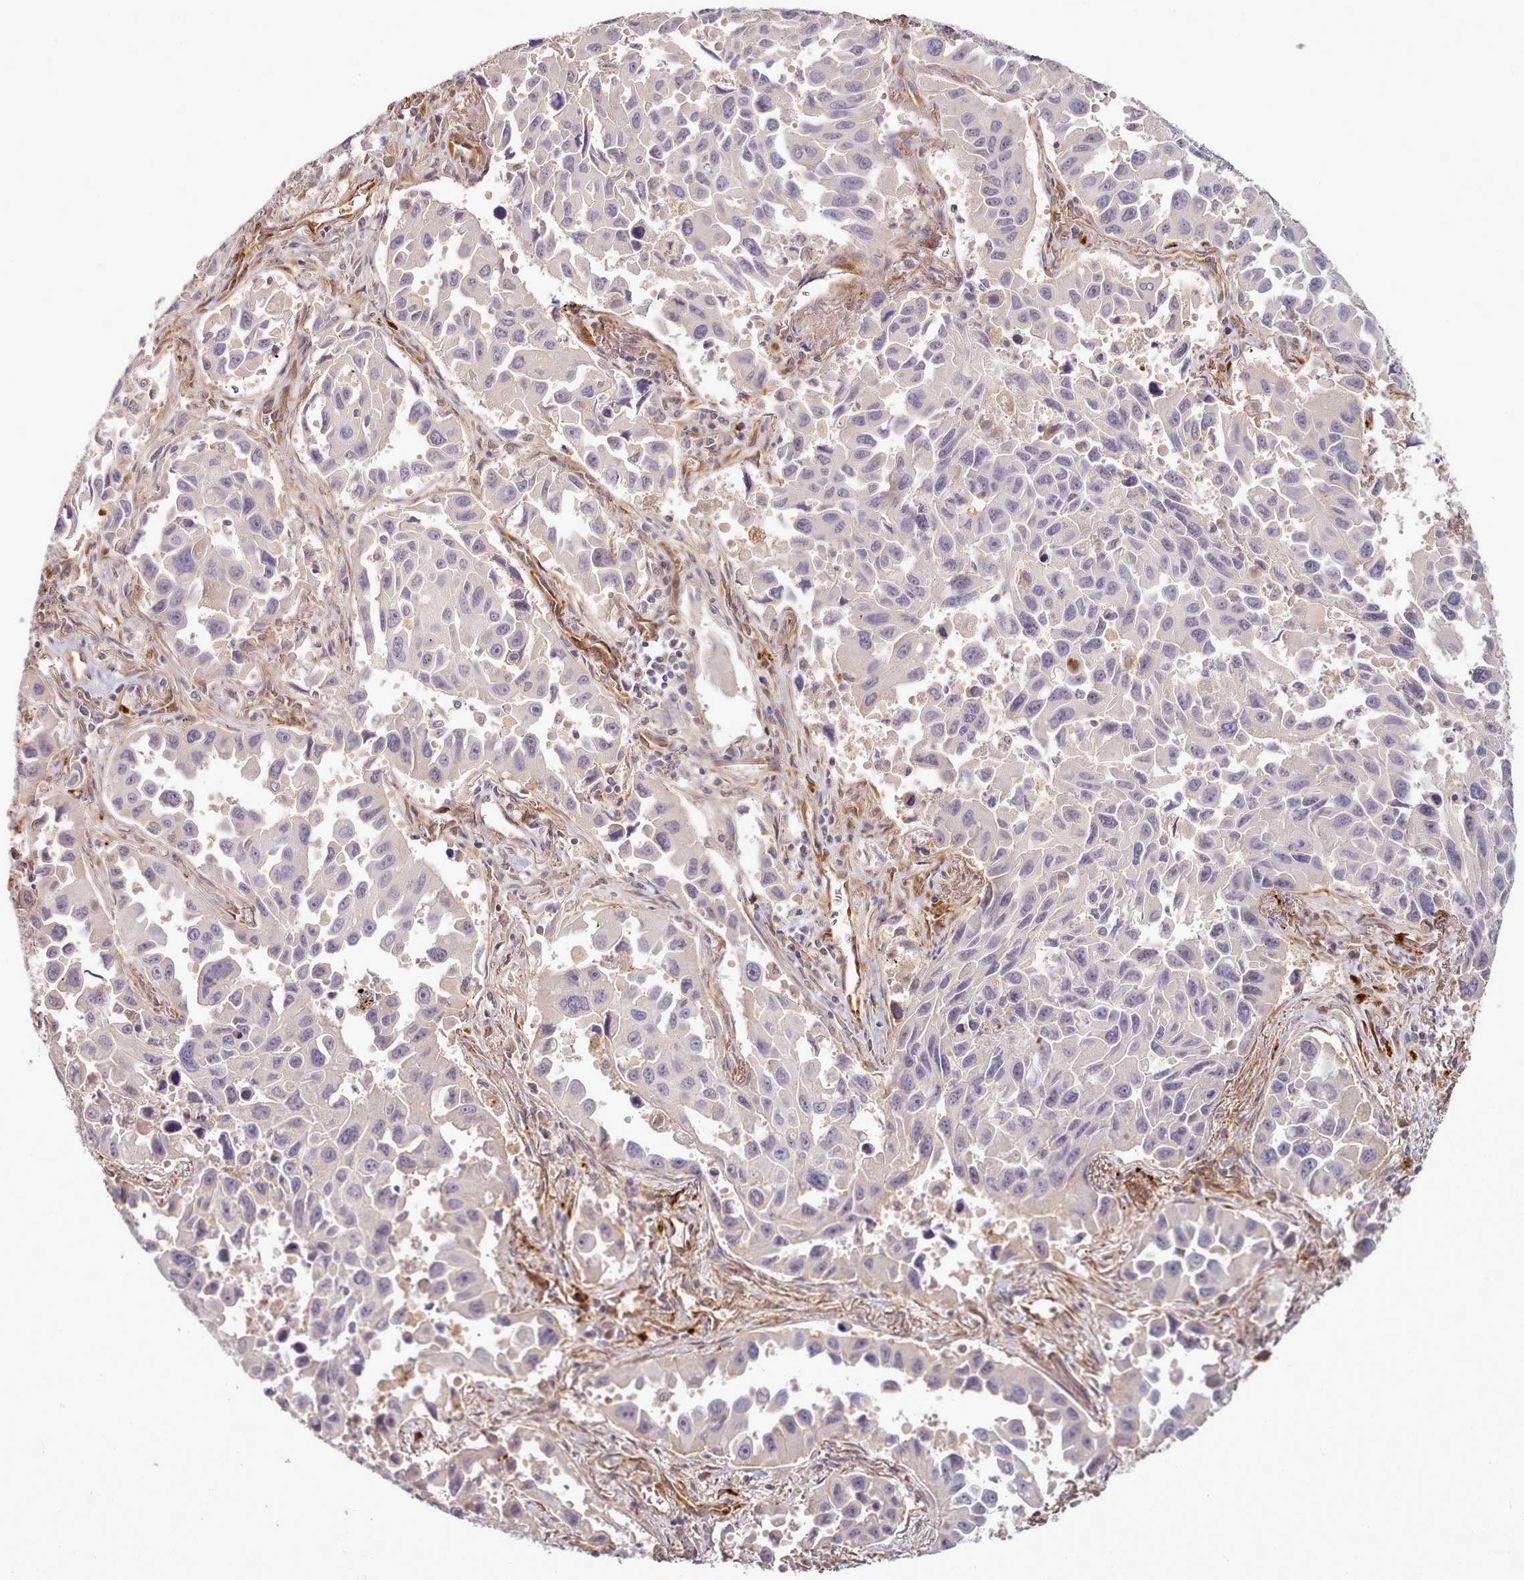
{"staining": {"intensity": "negative", "quantity": "none", "location": "none"}, "tissue": "lung cancer", "cell_type": "Tumor cells", "image_type": "cancer", "snomed": [{"axis": "morphology", "description": "Adenocarcinoma, NOS"}, {"axis": "topography", "description": "Lung"}], "caption": "DAB immunohistochemical staining of human lung cancer reveals no significant staining in tumor cells.", "gene": "C1QTNF5", "patient": {"sex": "male", "age": 66}}